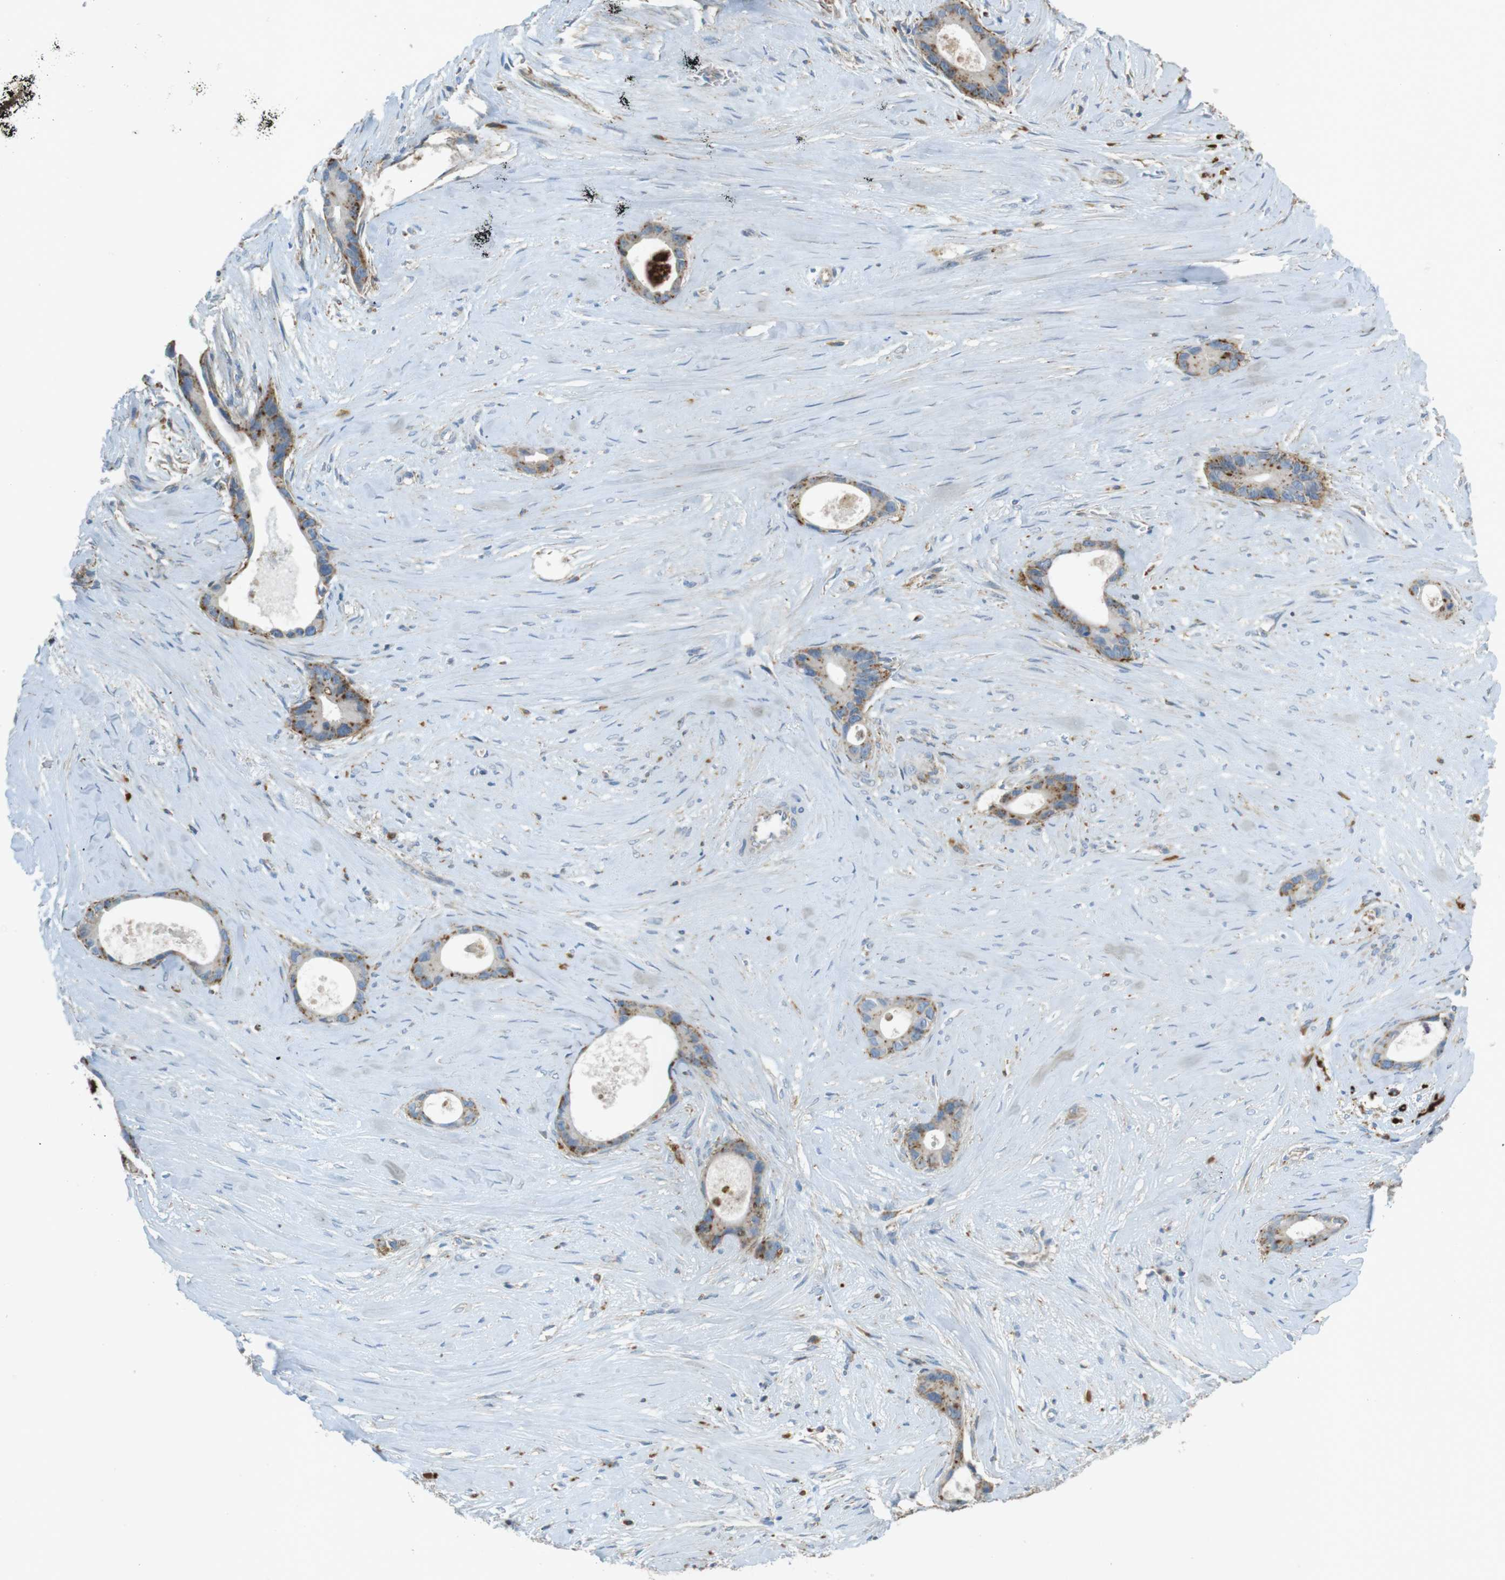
{"staining": {"intensity": "strong", "quantity": "25%-75%", "location": "cytoplasmic/membranous"}, "tissue": "liver cancer", "cell_type": "Tumor cells", "image_type": "cancer", "snomed": [{"axis": "morphology", "description": "Cholangiocarcinoma"}, {"axis": "topography", "description": "Liver"}], "caption": "The histopathology image exhibits immunohistochemical staining of liver cancer (cholangiocarcinoma). There is strong cytoplasmic/membranous expression is present in about 25%-75% of tumor cells. The staining is performed using DAB brown chromogen to label protein expression. The nuclei are counter-stained blue using hematoxylin.", "gene": "LAMP1", "patient": {"sex": "female", "age": 55}}